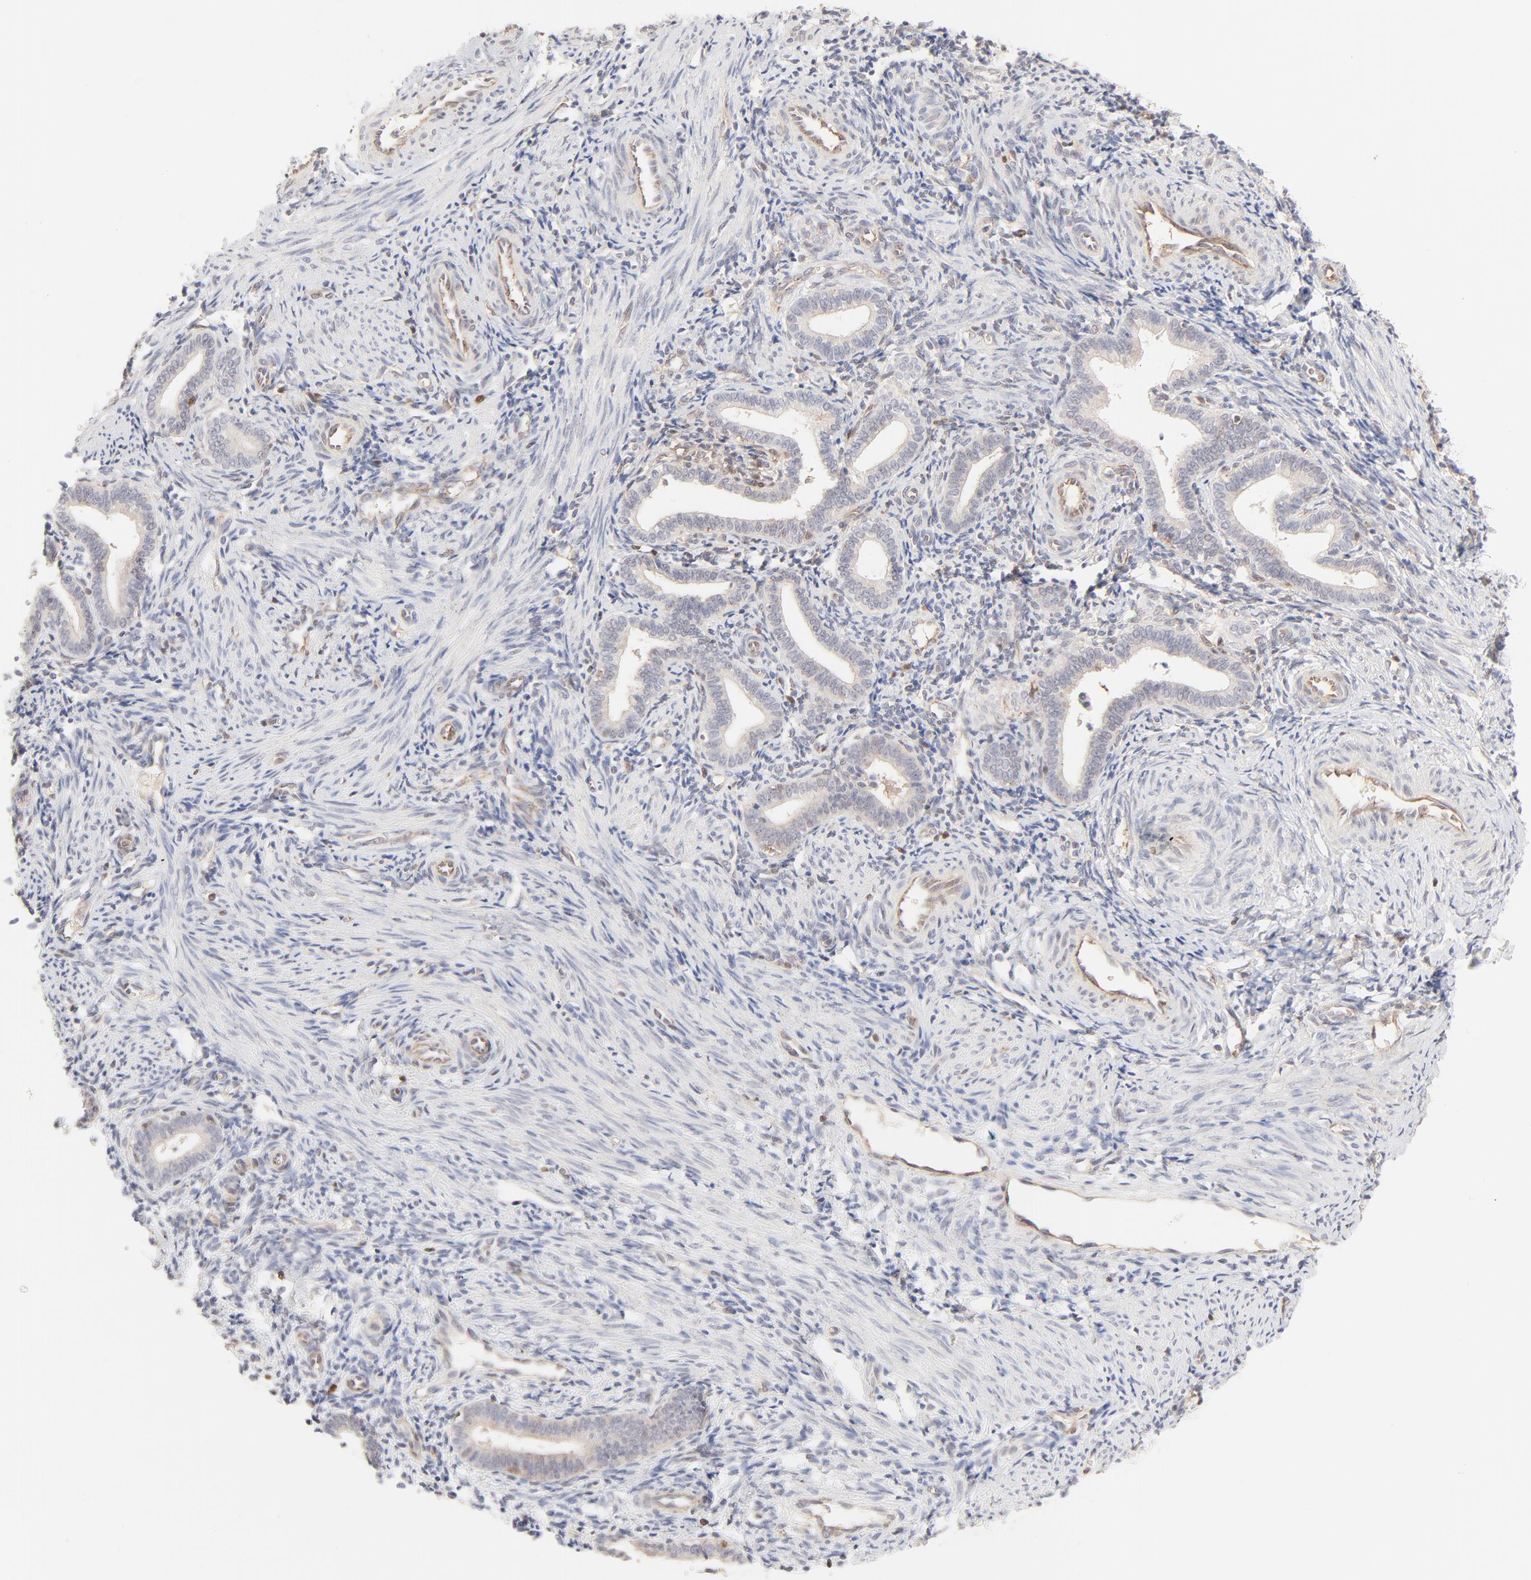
{"staining": {"intensity": "moderate", "quantity": "<25%", "location": "cytoplasmic/membranous"}, "tissue": "endometrium", "cell_type": "Cells in endometrial stroma", "image_type": "normal", "snomed": [{"axis": "morphology", "description": "Normal tissue, NOS"}, {"axis": "topography", "description": "Uterus"}, {"axis": "topography", "description": "Endometrium"}], "caption": "The immunohistochemical stain labels moderate cytoplasmic/membranous positivity in cells in endometrial stroma of benign endometrium.", "gene": "CDK6", "patient": {"sex": "female", "age": 33}}